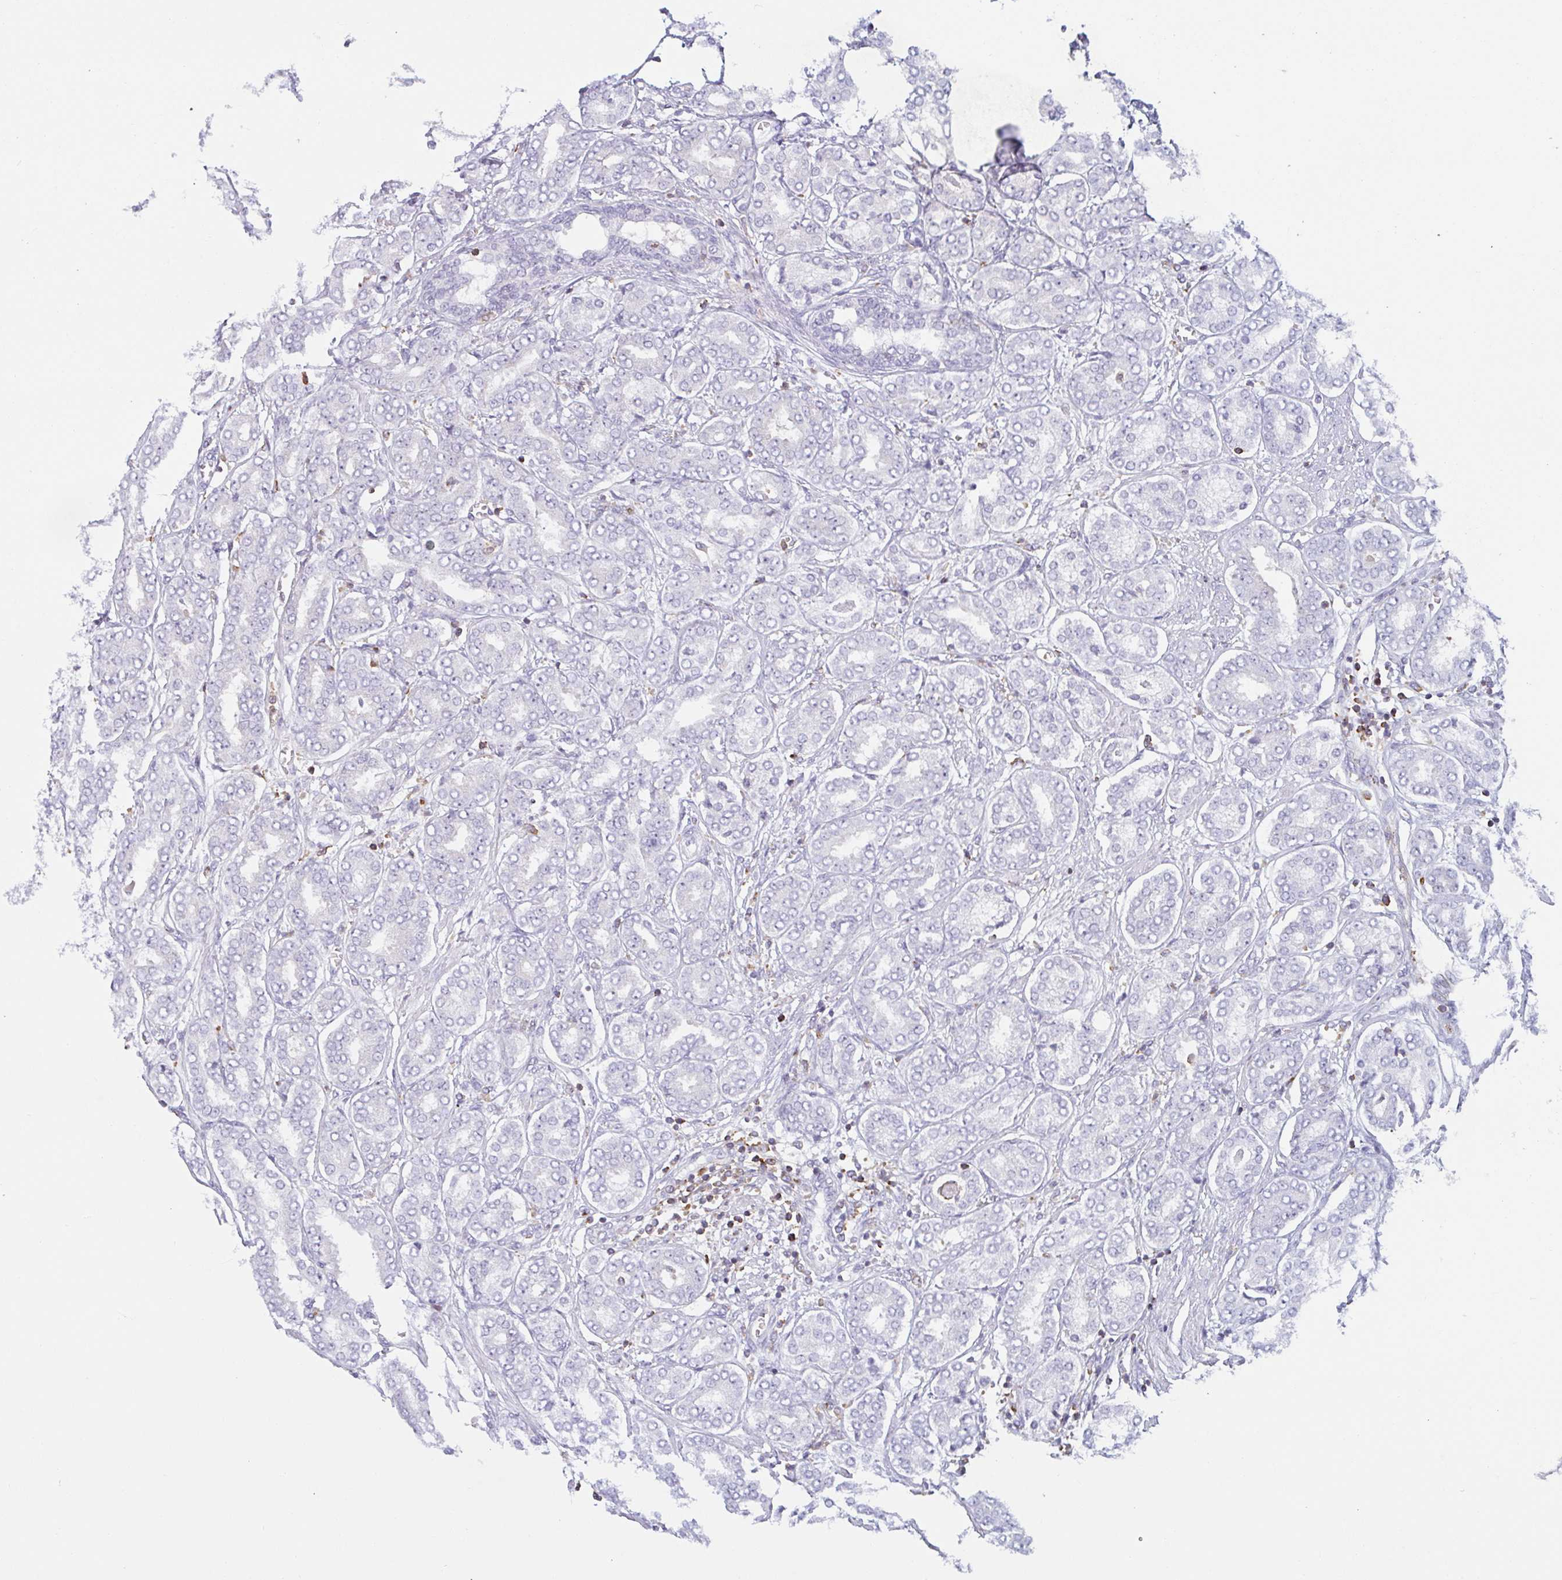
{"staining": {"intensity": "negative", "quantity": "none", "location": "none"}, "tissue": "prostate cancer", "cell_type": "Tumor cells", "image_type": "cancer", "snomed": [{"axis": "morphology", "description": "Adenocarcinoma, High grade"}, {"axis": "topography", "description": "Prostate"}], "caption": "Tumor cells show no significant protein staining in prostate cancer (adenocarcinoma (high-grade)).", "gene": "CD80", "patient": {"sex": "male", "age": 72}}